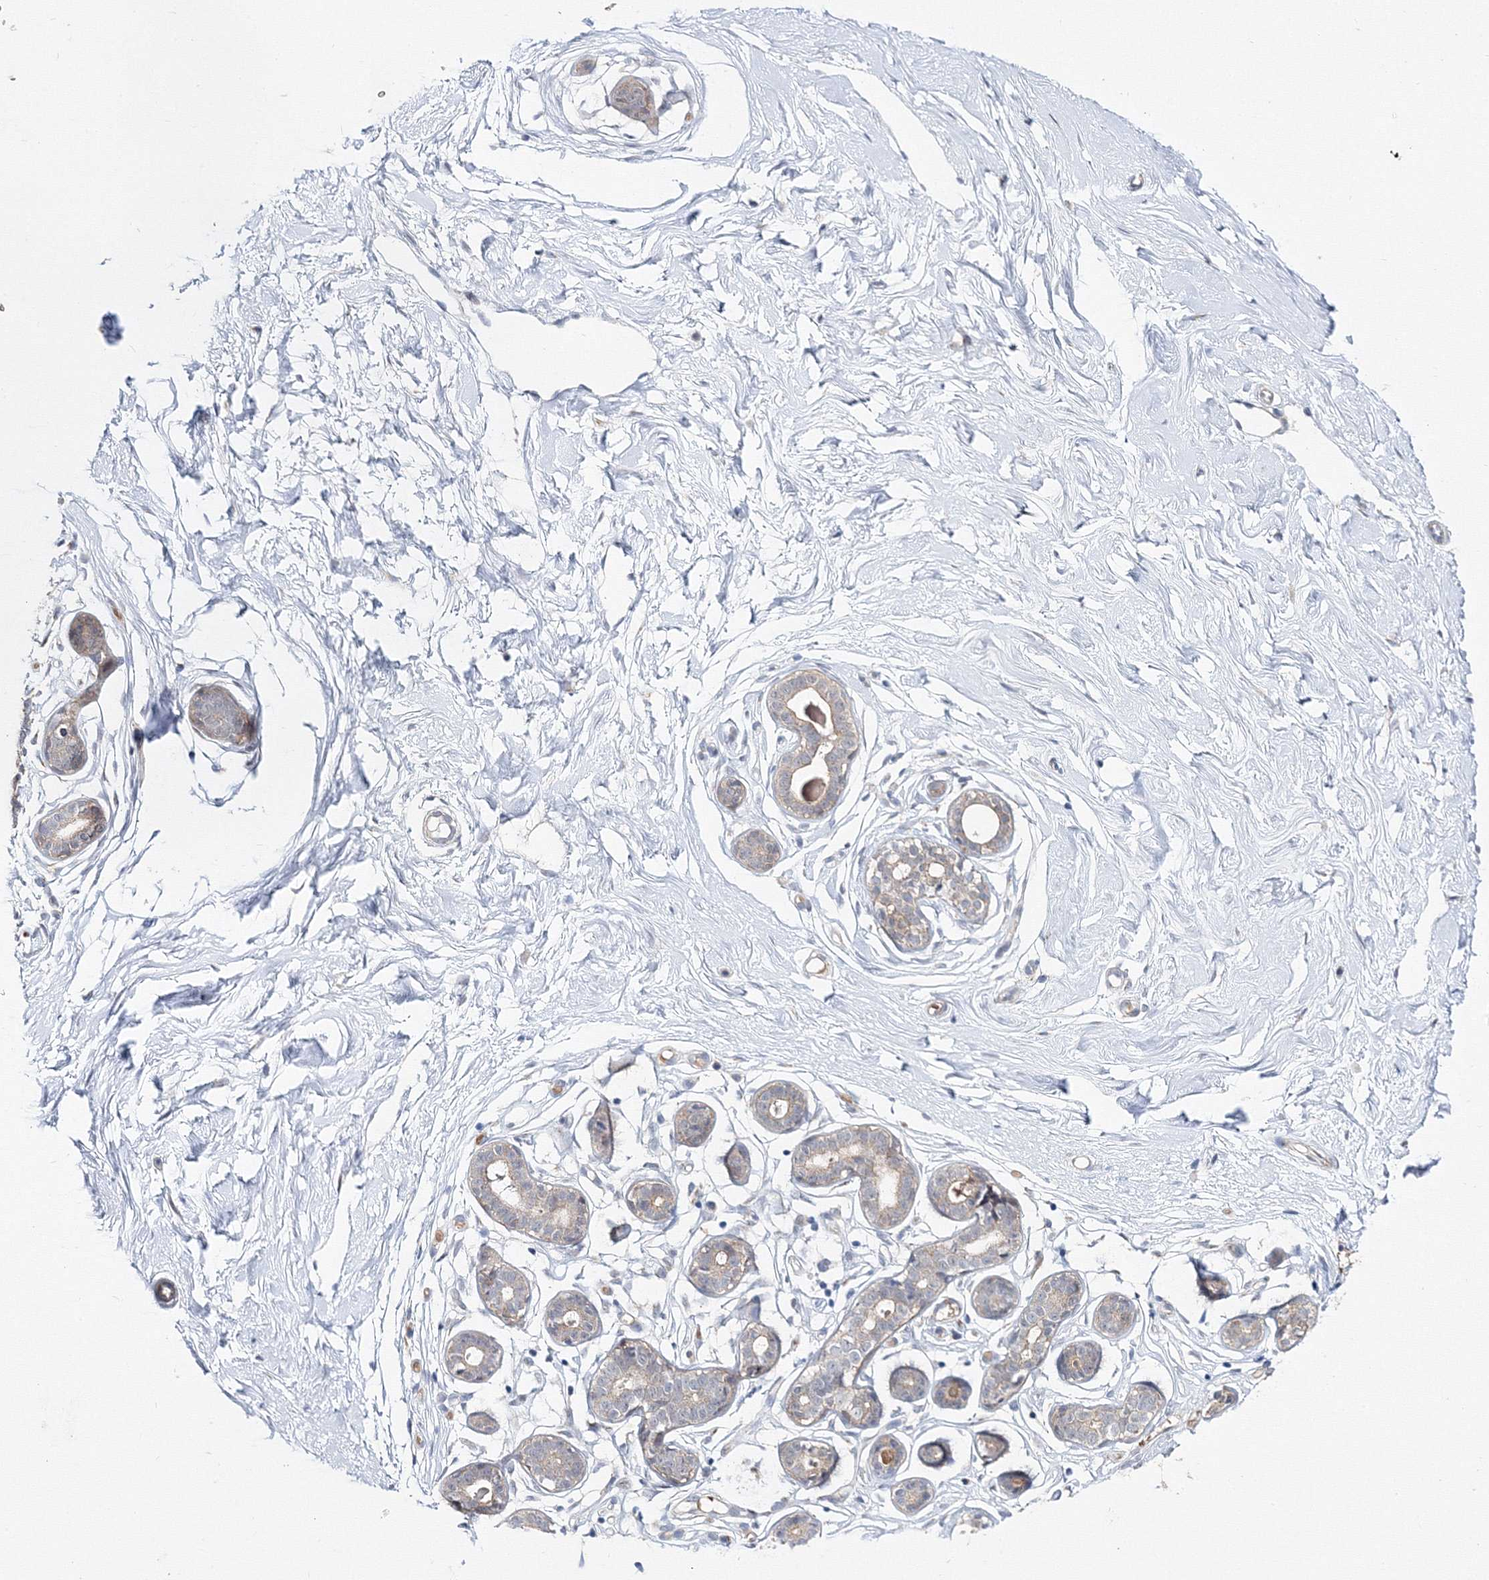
{"staining": {"intensity": "negative", "quantity": "none", "location": "none"}, "tissue": "breast", "cell_type": "Adipocytes", "image_type": "normal", "snomed": [{"axis": "morphology", "description": "Normal tissue, NOS"}, {"axis": "morphology", "description": "Adenoma, NOS"}, {"axis": "topography", "description": "Breast"}], "caption": "DAB (3,3'-diaminobenzidine) immunohistochemical staining of unremarkable human breast displays no significant positivity in adipocytes.", "gene": "C11orf52", "patient": {"sex": "female", "age": 23}}